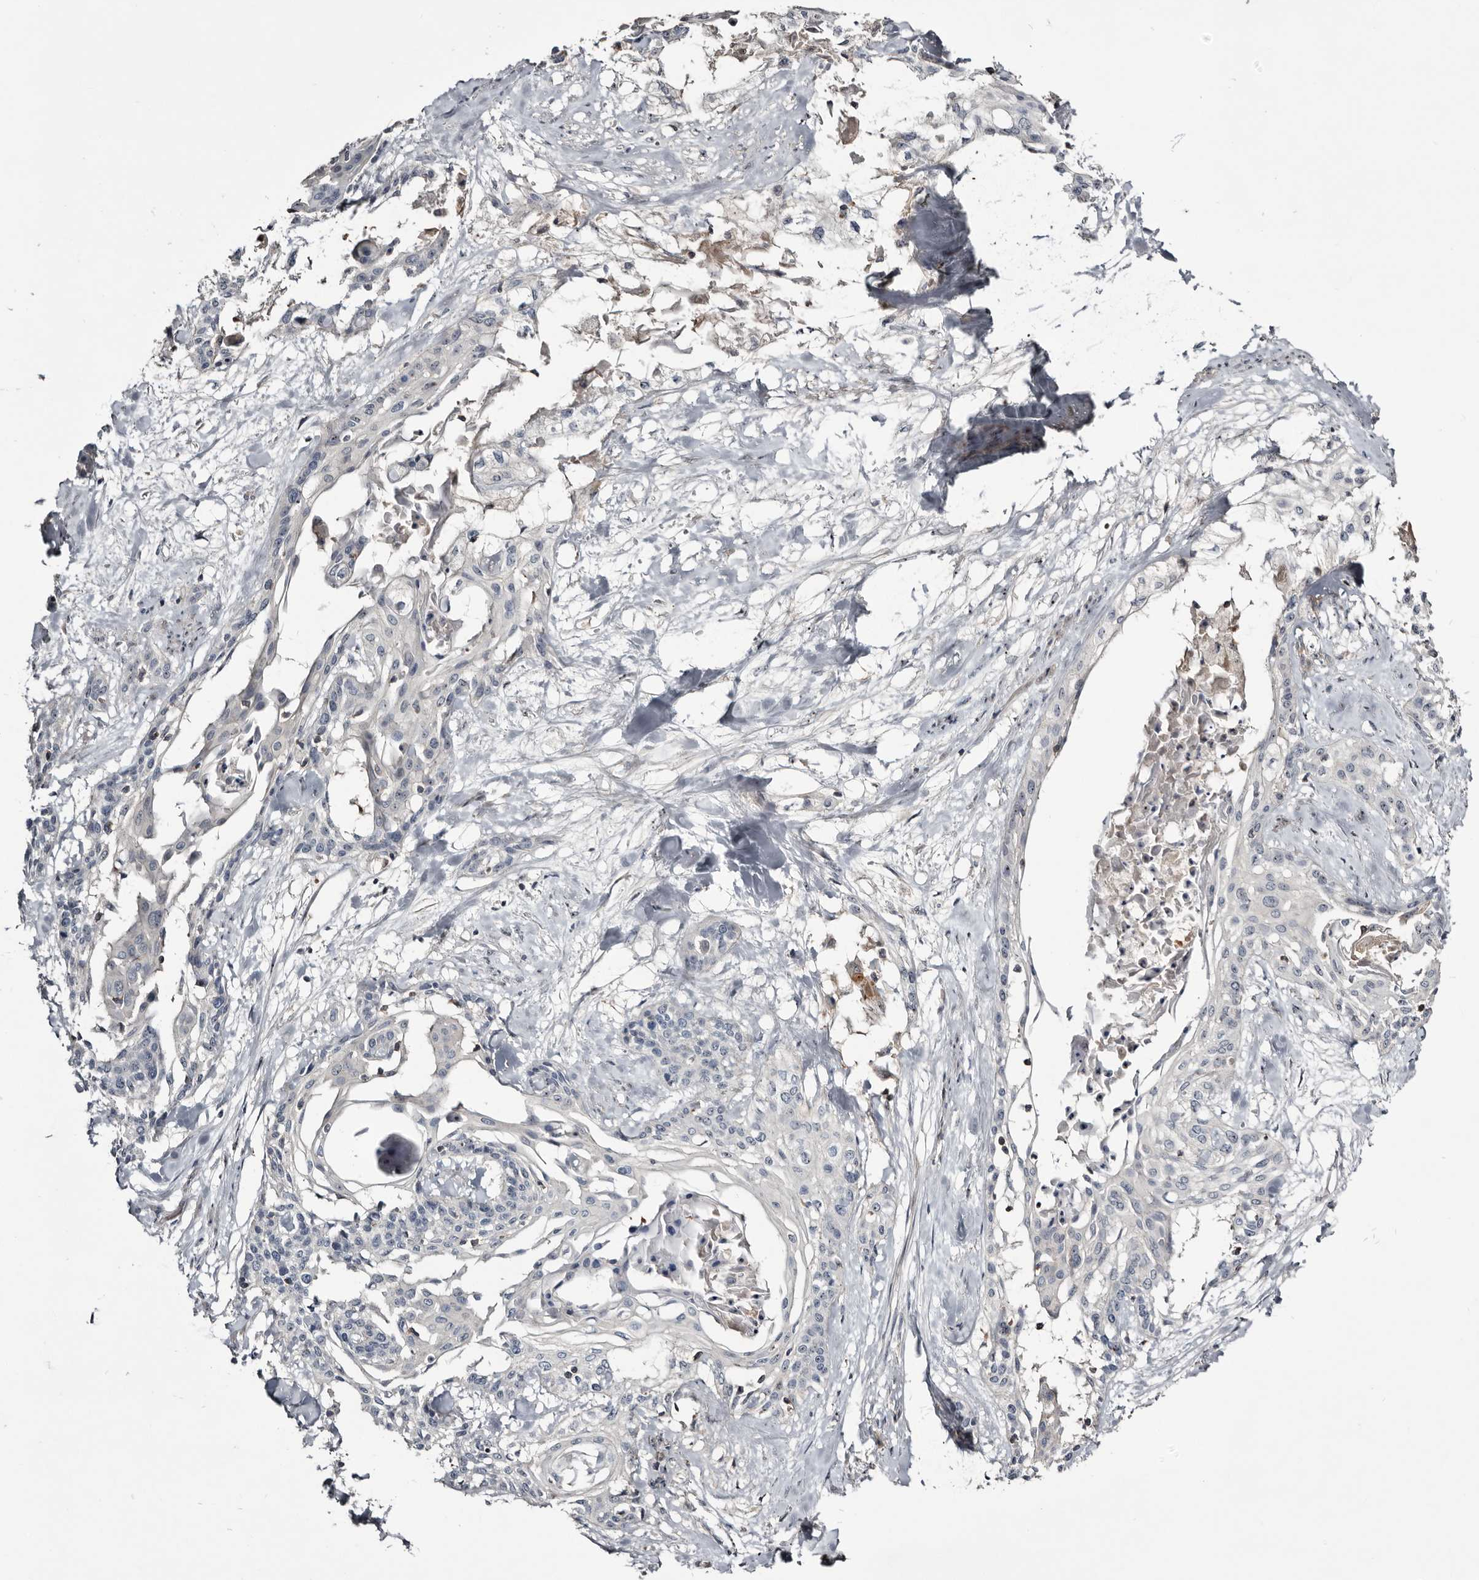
{"staining": {"intensity": "negative", "quantity": "none", "location": "none"}, "tissue": "cervical cancer", "cell_type": "Tumor cells", "image_type": "cancer", "snomed": [{"axis": "morphology", "description": "Squamous cell carcinoma, NOS"}, {"axis": "topography", "description": "Cervix"}], "caption": "Image shows no significant protein positivity in tumor cells of cervical cancer (squamous cell carcinoma).", "gene": "TTC39A", "patient": {"sex": "female", "age": 57}}